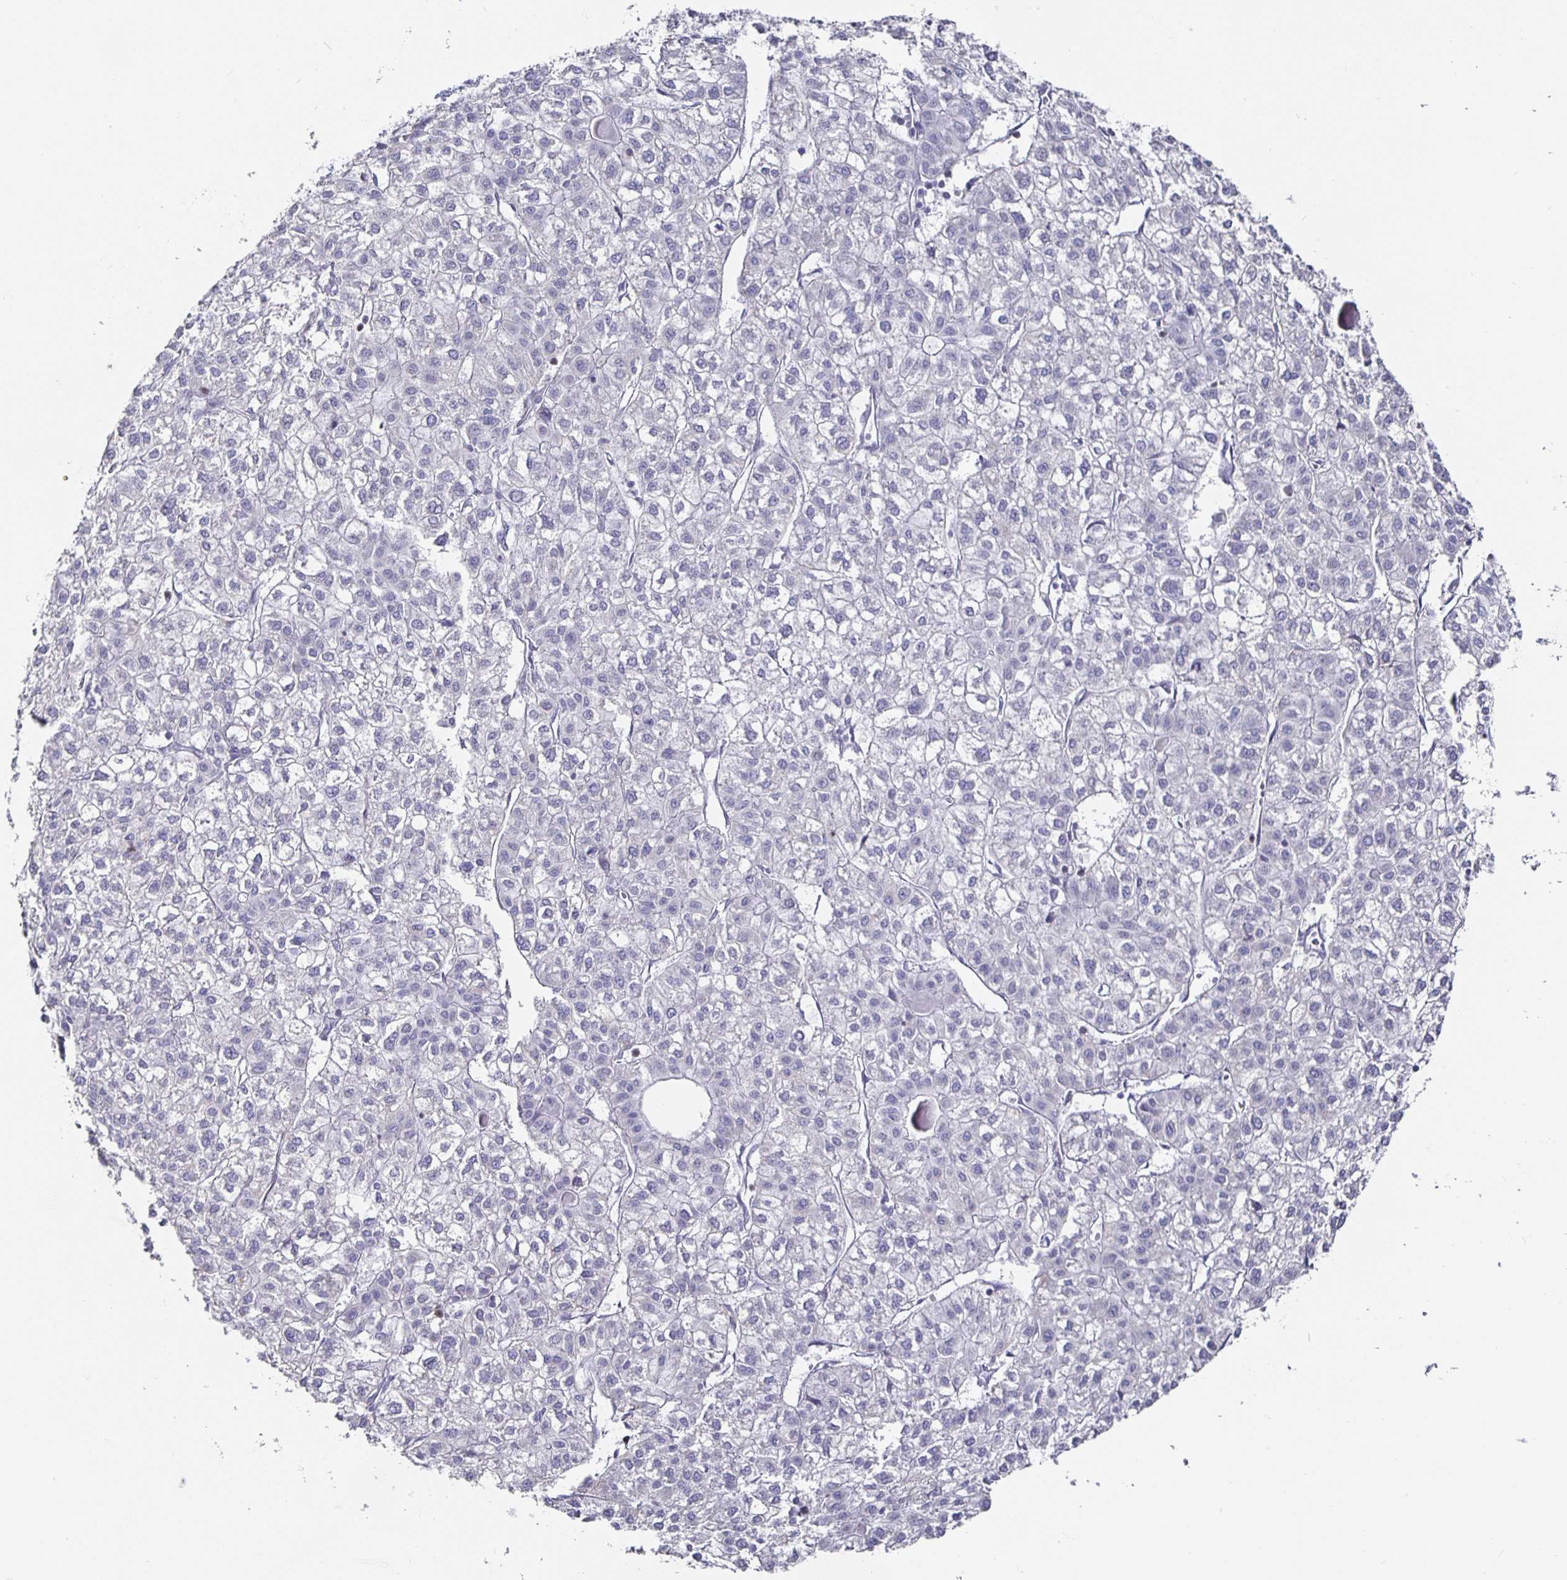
{"staining": {"intensity": "negative", "quantity": "none", "location": "none"}, "tissue": "liver cancer", "cell_type": "Tumor cells", "image_type": "cancer", "snomed": [{"axis": "morphology", "description": "Carcinoma, Hepatocellular, NOS"}, {"axis": "topography", "description": "Liver"}], "caption": "An immunohistochemistry micrograph of liver hepatocellular carcinoma is shown. There is no staining in tumor cells of liver hepatocellular carcinoma.", "gene": "RUNX2", "patient": {"sex": "female", "age": 43}}